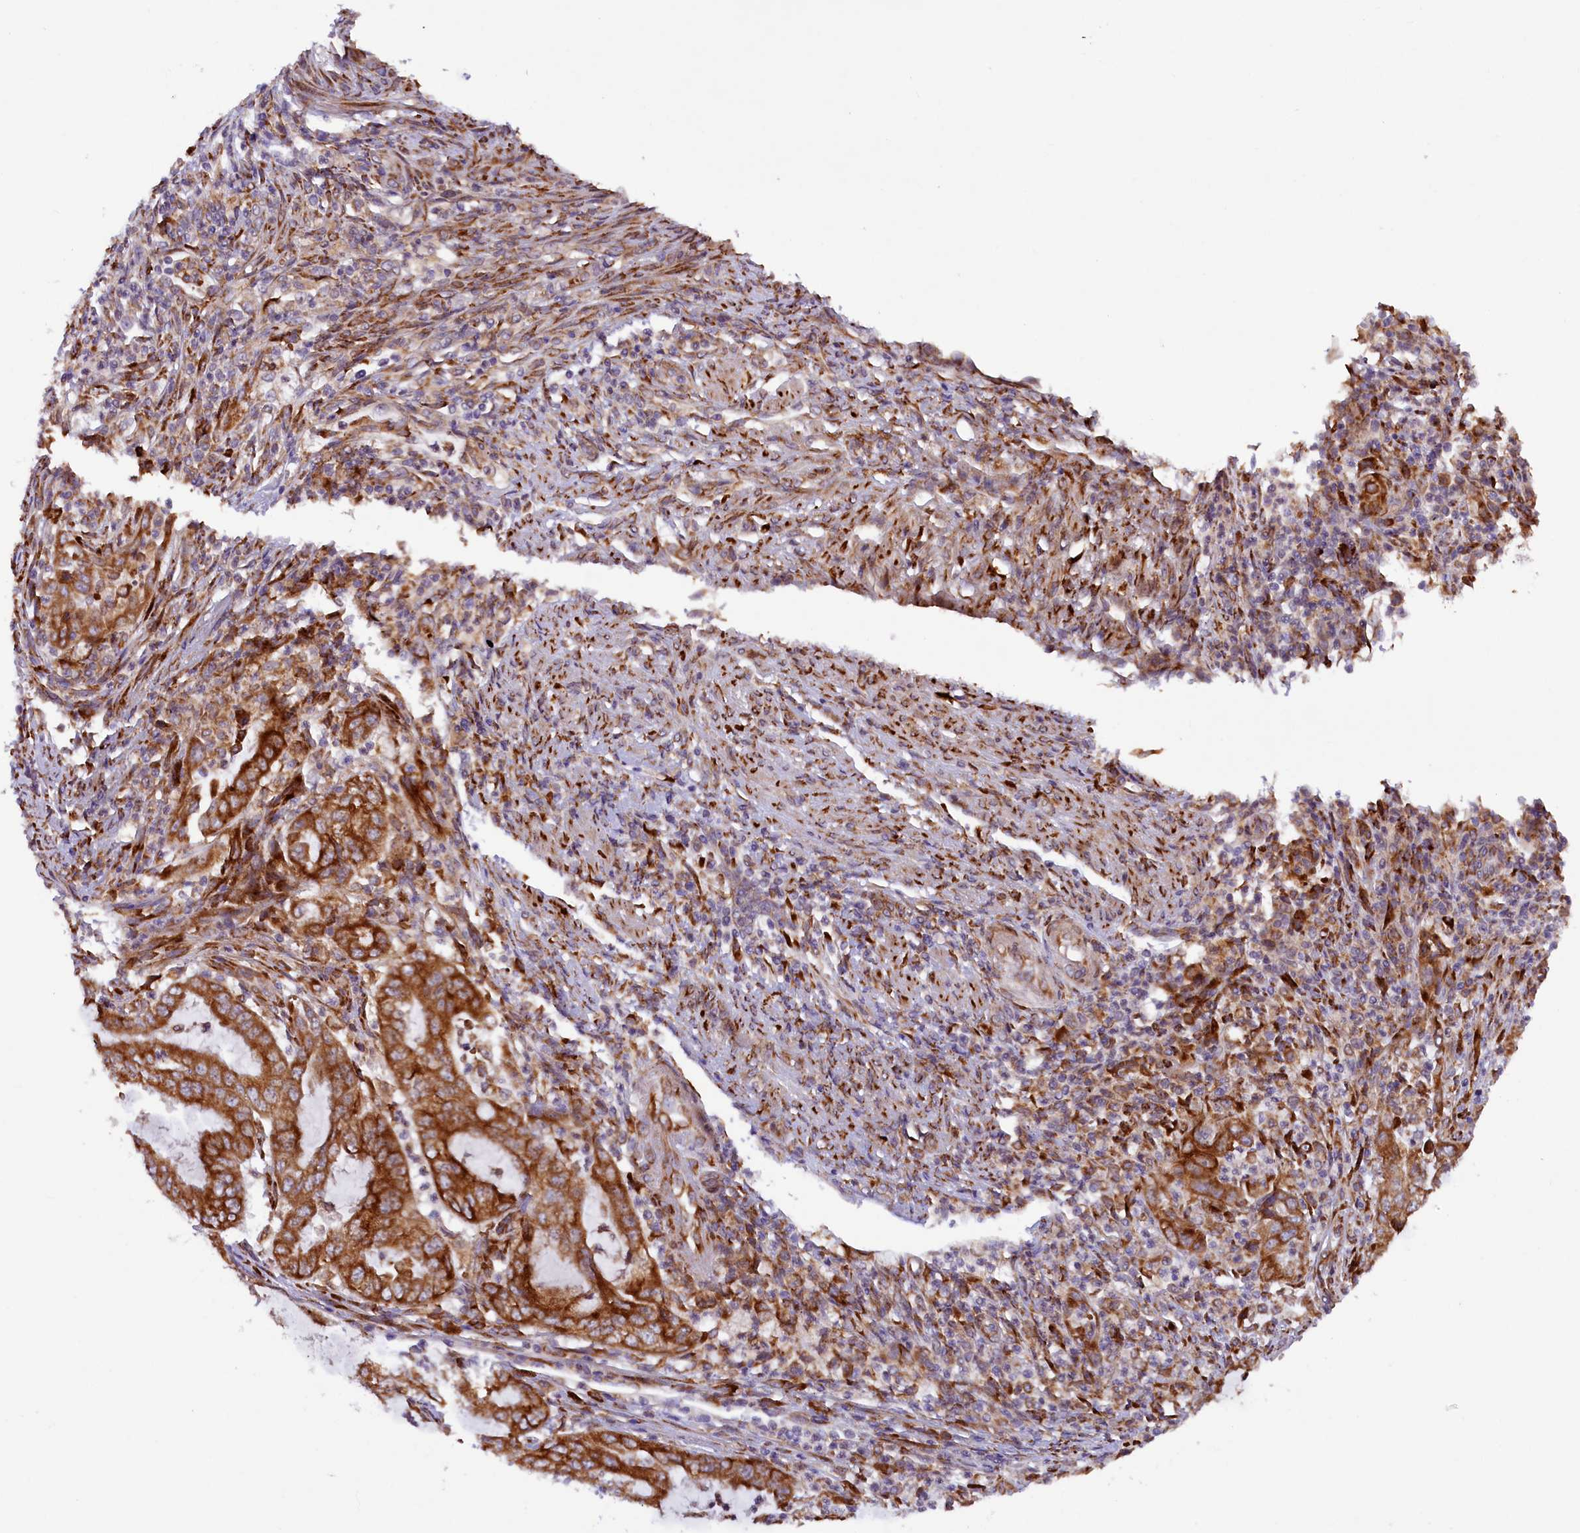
{"staining": {"intensity": "strong", "quantity": ">75%", "location": "cytoplasmic/membranous"}, "tissue": "endometrial cancer", "cell_type": "Tumor cells", "image_type": "cancer", "snomed": [{"axis": "morphology", "description": "Adenocarcinoma, NOS"}, {"axis": "topography", "description": "Endometrium"}], "caption": "Tumor cells demonstrate high levels of strong cytoplasmic/membranous positivity in approximately >75% of cells in human adenocarcinoma (endometrial).", "gene": "SSC5D", "patient": {"sex": "female", "age": 51}}